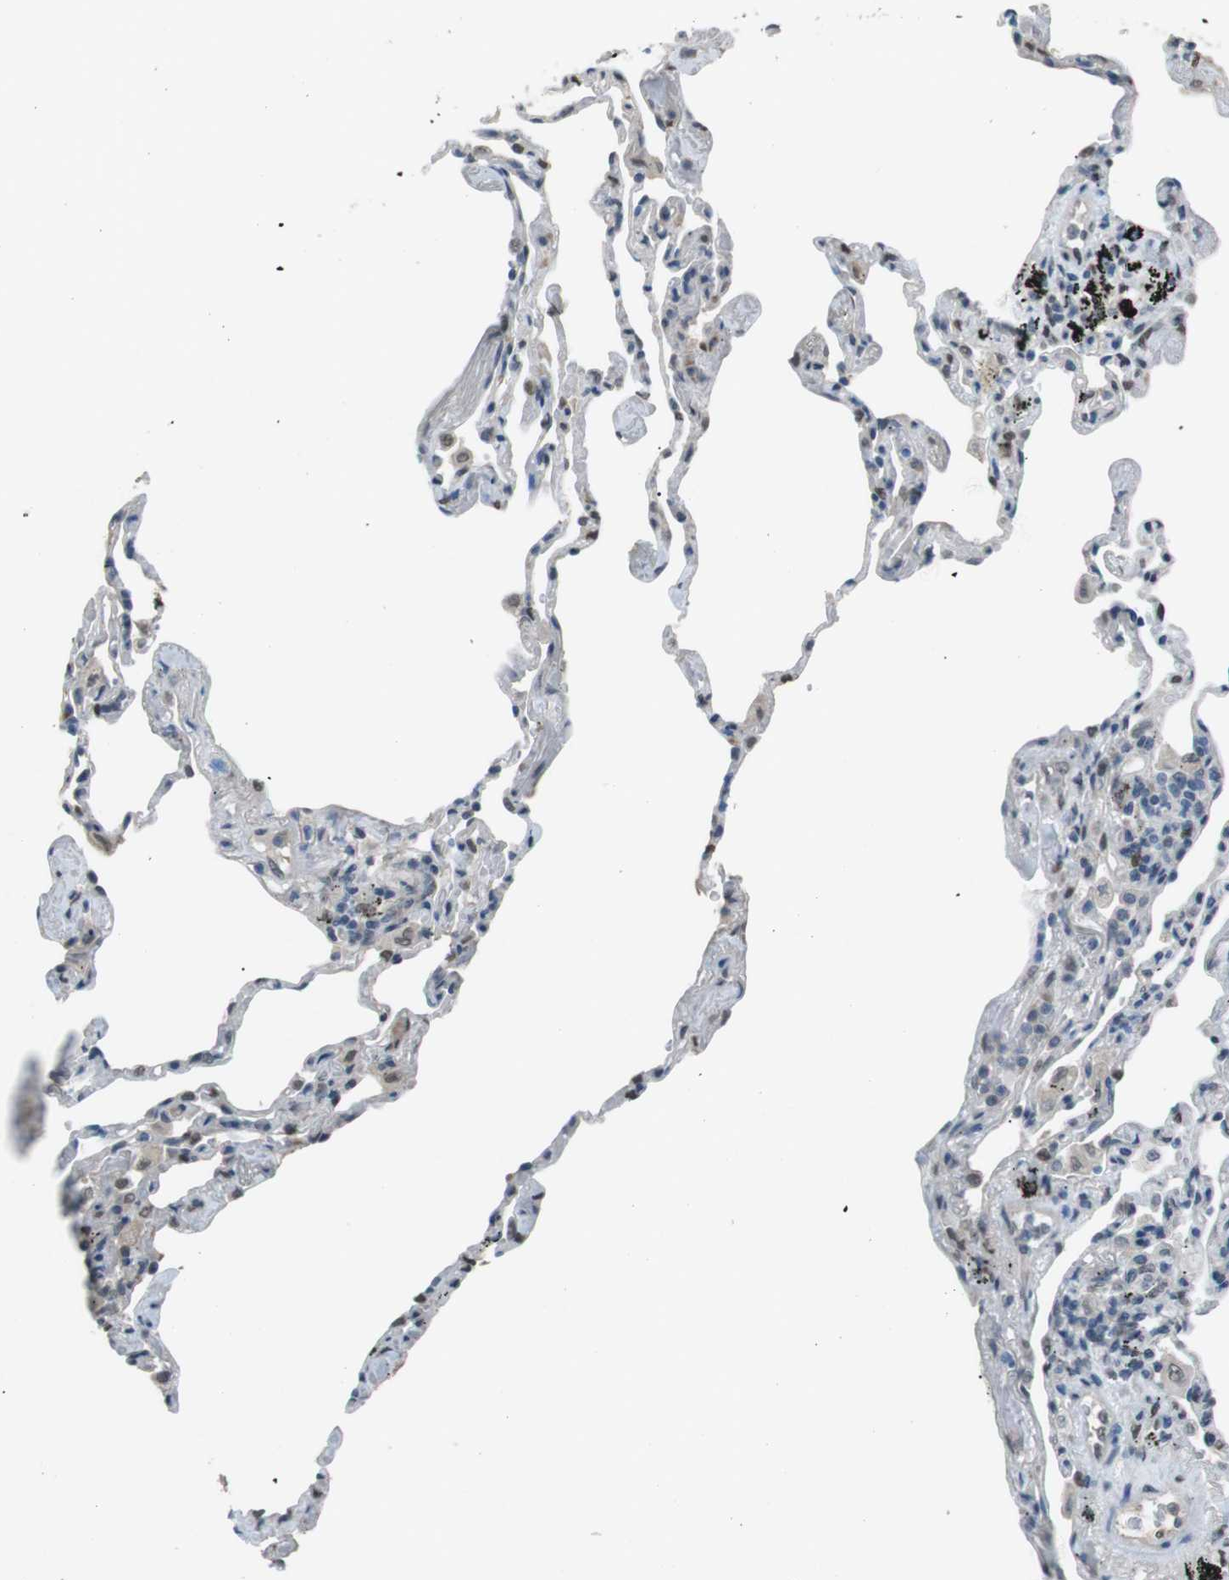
{"staining": {"intensity": "negative", "quantity": "none", "location": "none"}, "tissue": "lung", "cell_type": "Alveolar cells", "image_type": "normal", "snomed": [{"axis": "morphology", "description": "Normal tissue, NOS"}, {"axis": "topography", "description": "Lung"}], "caption": "Immunohistochemical staining of benign lung demonstrates no significant expression in alveolar cells. (IHC, brightfield microscopy, high magnification).", "gene": "SRPK2", "patient": {"sex": "male", "age": 59}}